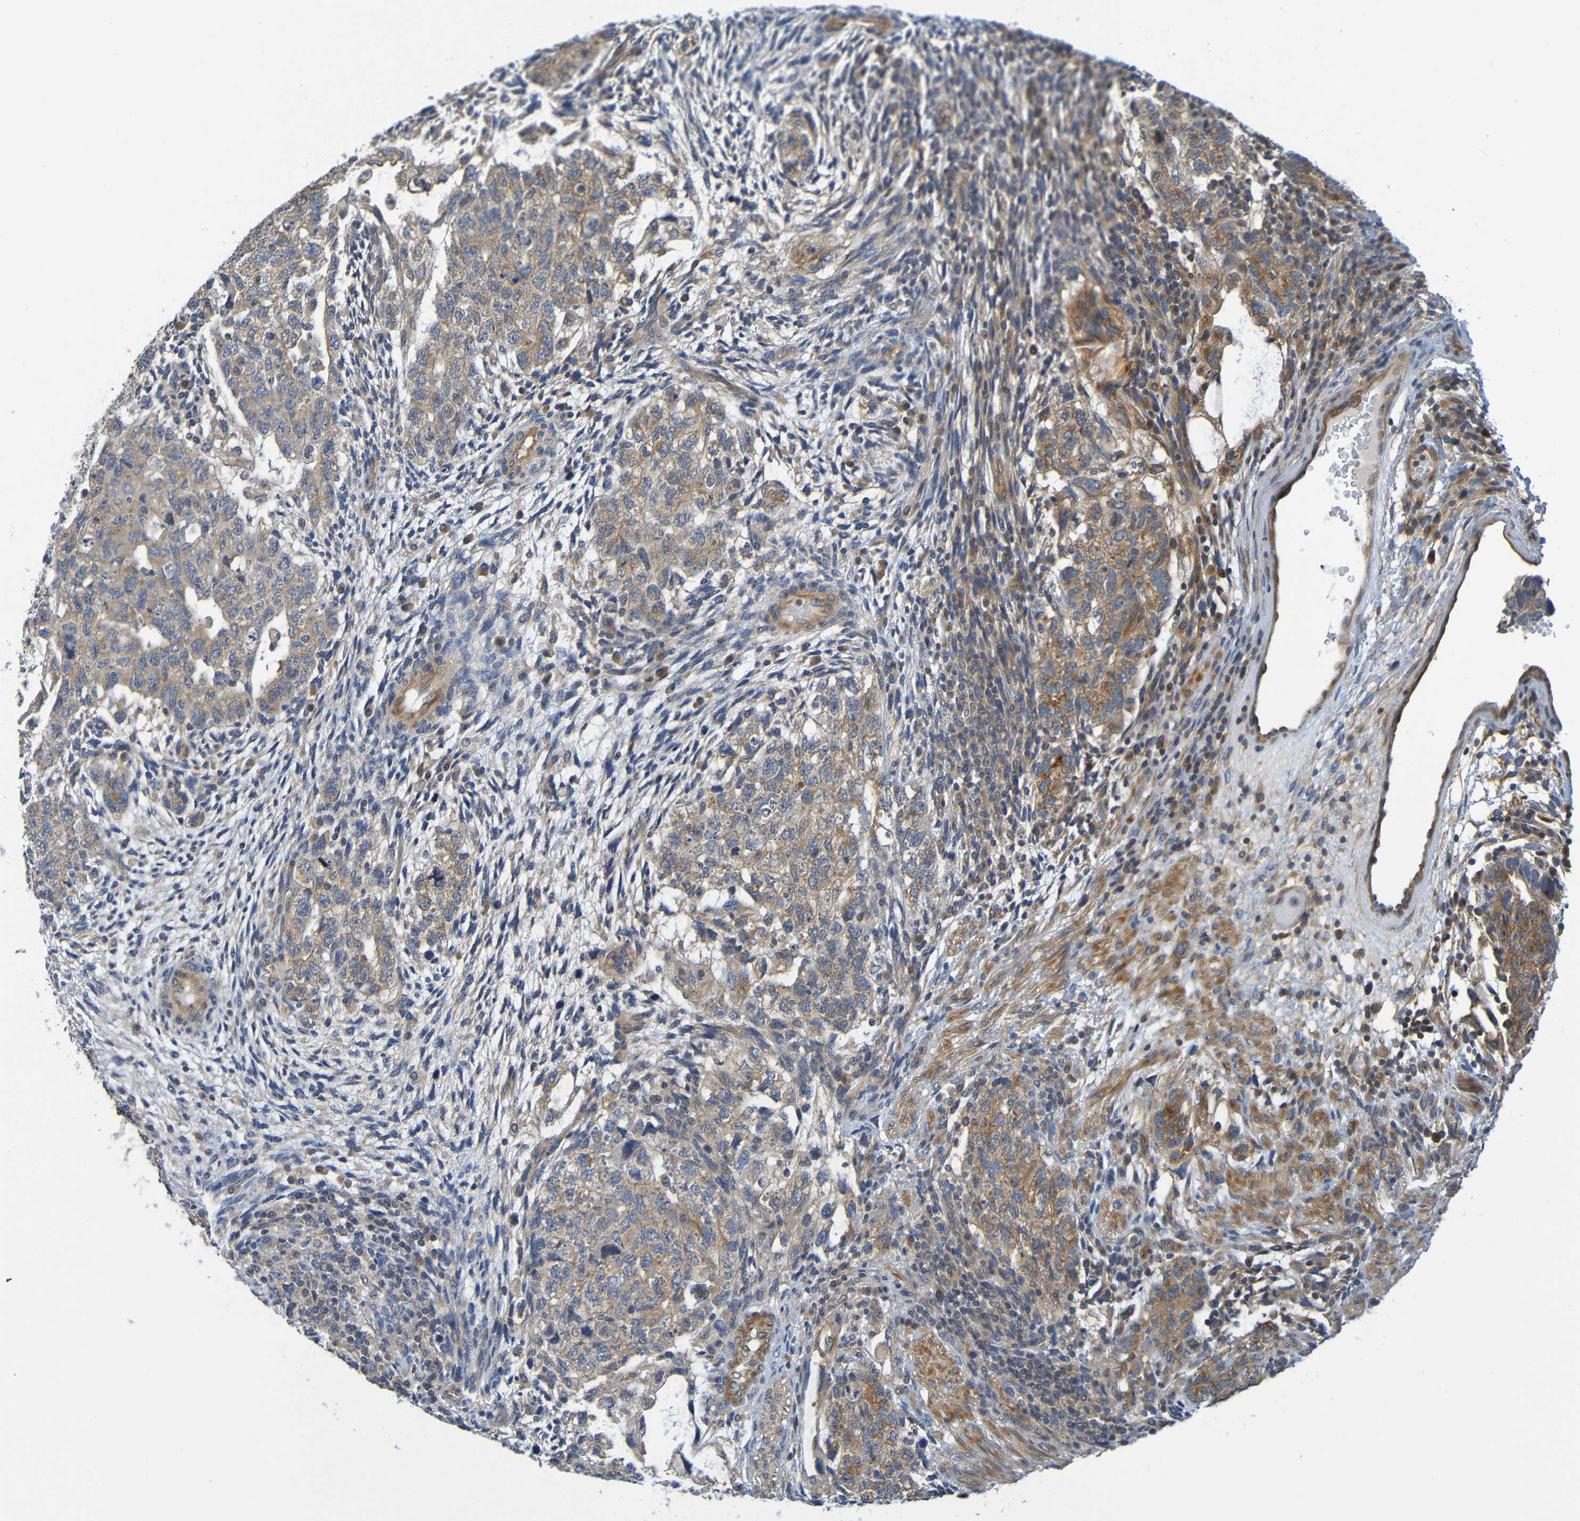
{"staining": {"intensity": "moderate", "quantity": ">75%", "location": "cytoplasmic/membranous"}, "tissue": "testis cancer", "cell_type": "Tumor cells", "image_type": "cancer", "snomed": [{"axis": "morphology", "description": "Normal tissue, NOS"}, {"axis": "morphology", "description": "Carcinoma, Embryonal, NOS"}, {"axis": "topography", "description": "Testis"}], "caption": "Immunohistochemistry of testis cancer (embryonal carcinoma) shows medium levels of moderate cytoplasmic/membranous staining in about >75% of tumor cells.", "gene": "CYP4F2", "patient": {"sex": "male", "age": 36}}